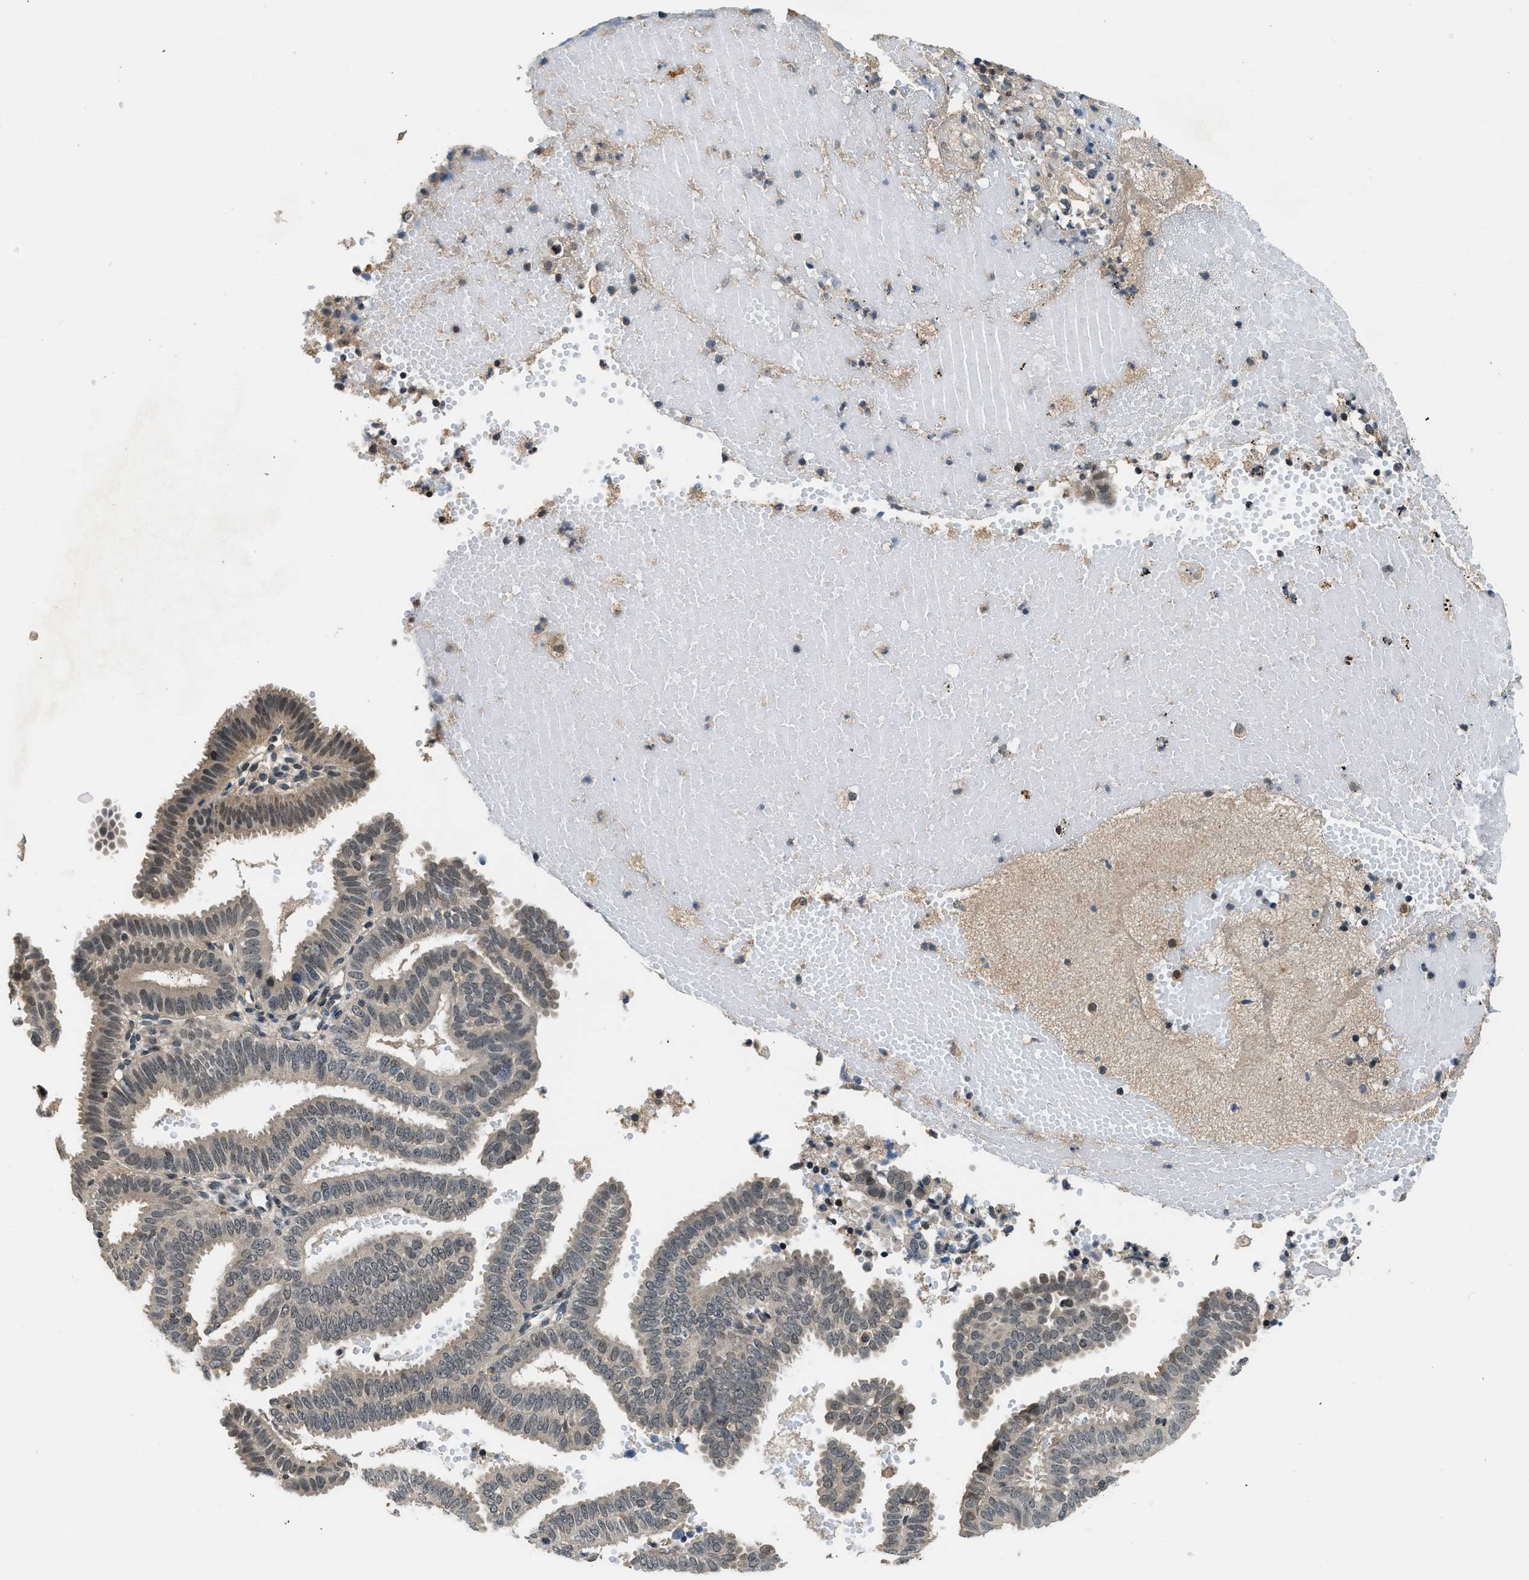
{"staining": {"intensity": "weak", "quantity": ">75%", "location": "nuclear"}, "tissue": "endometrial cancer", "cell_type": "Tumor cells", "image_type": "cancer", "snomed": [{"axis": "morphology", "description": "Adenocarcinoma, NOS"}, {"axis": "topography", "description": "Endometrium"}], "caption": "Immunohistochemical staining of endometrial cancer exhibits weak nuclear protein positivity in approximately >75% of tumor cells. Immunohistochemistry stains the protein of interest in brown and the nuclei are stained blue.", "gene": "MTMR1", "patient": {"sex": "female", "age": 58}}